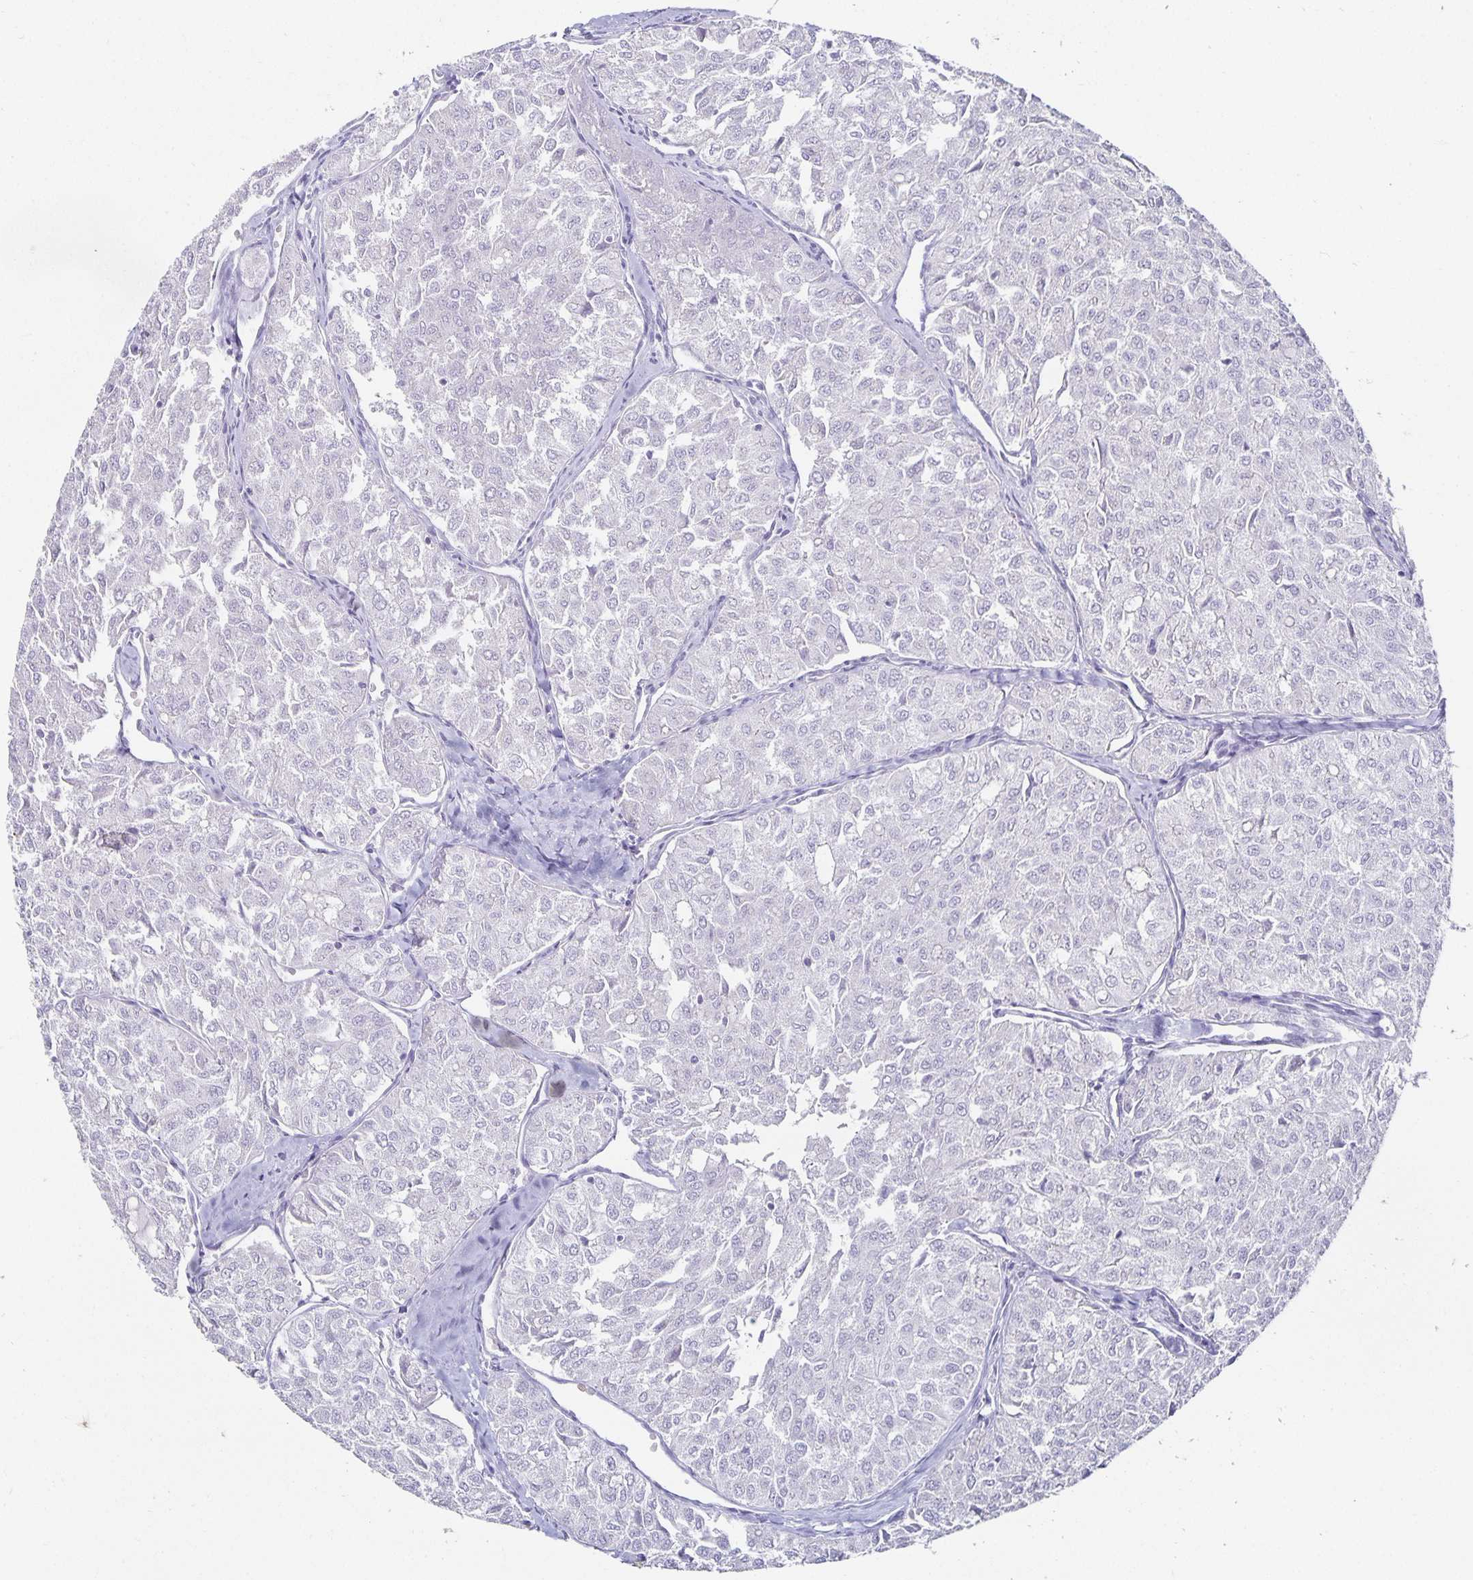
{"staining": {"intensity": "negative", "quantity": "none", "location": "none"}, "tissue": "thyroid cancer", "cell_type": "Tumor cells", "image_type": "cancer", "snomed": [{"axis": "morphology", "description": "Follicular adenoma carcinoma, NOS"}, {"axis": "topography", "description": "Thyroid gland"}], "caption": "IHC micrograph of neoplastic tissue: thyroid follicular adenoma carcinoma stained with DAB (3,3'-diaminobenzidine) demonstrates no significant protein expression in tumor cells.", "gene": "CHGA", "patient": {"sex": "male", "age": 75}}